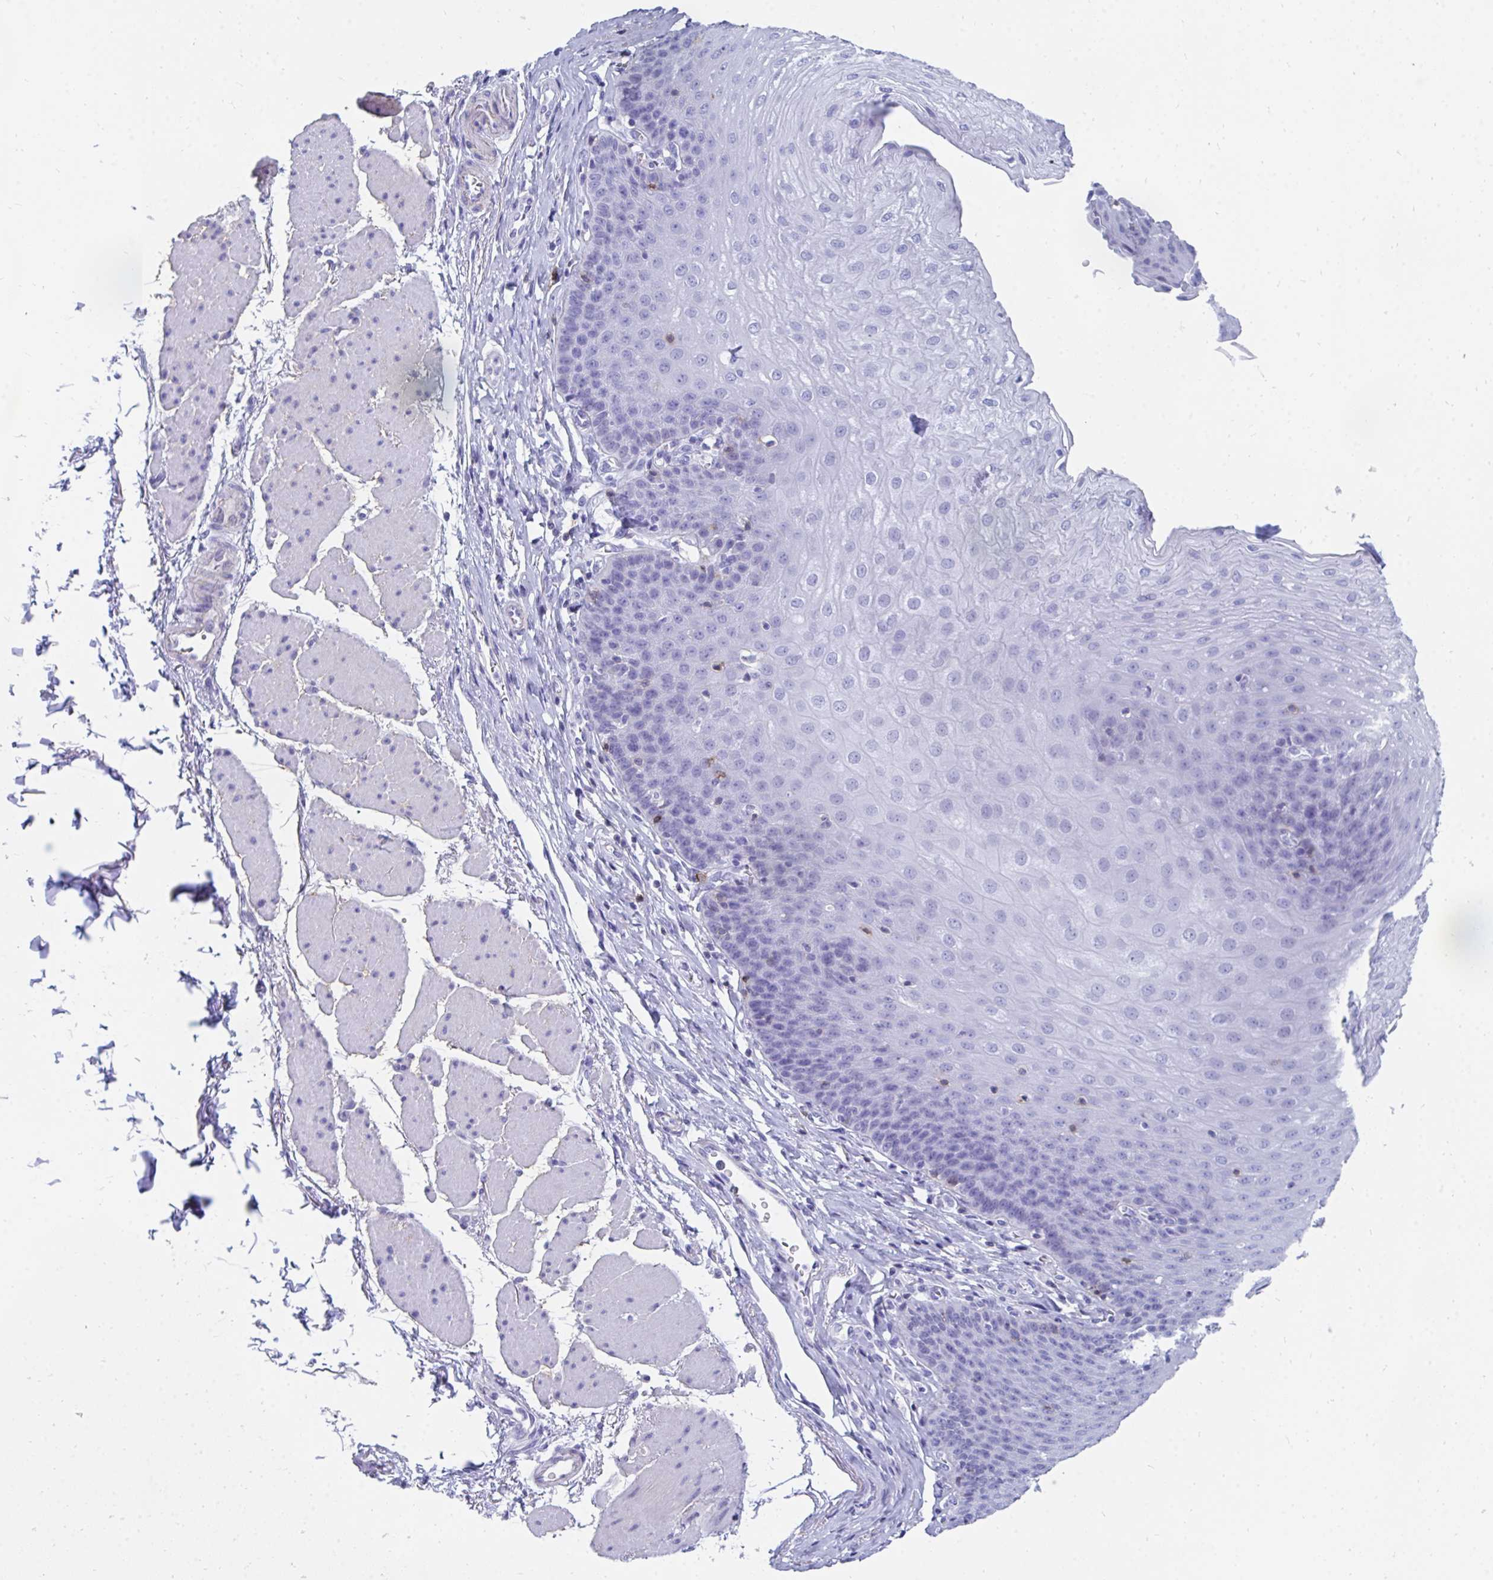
{"staining": {"intensity": "negative", "quantity": "none", "location": "none"}, "tissue": "esophagus", "cell_type": "Squamous epithelial cells", "image_type": "normal", "snomed": [{"axis": "morphology", "description": "Normal tissue, NOS"}, {"axis": "topography", "description": "Esophagus"}], "caption": "IHC histopathology image of unremarkable esophagus: esophagus stained with DAB reveals no significant protein staining in squamous epithelial cells.", "gene": "CD7", "patient": {"sex": "female", "age": 81}}